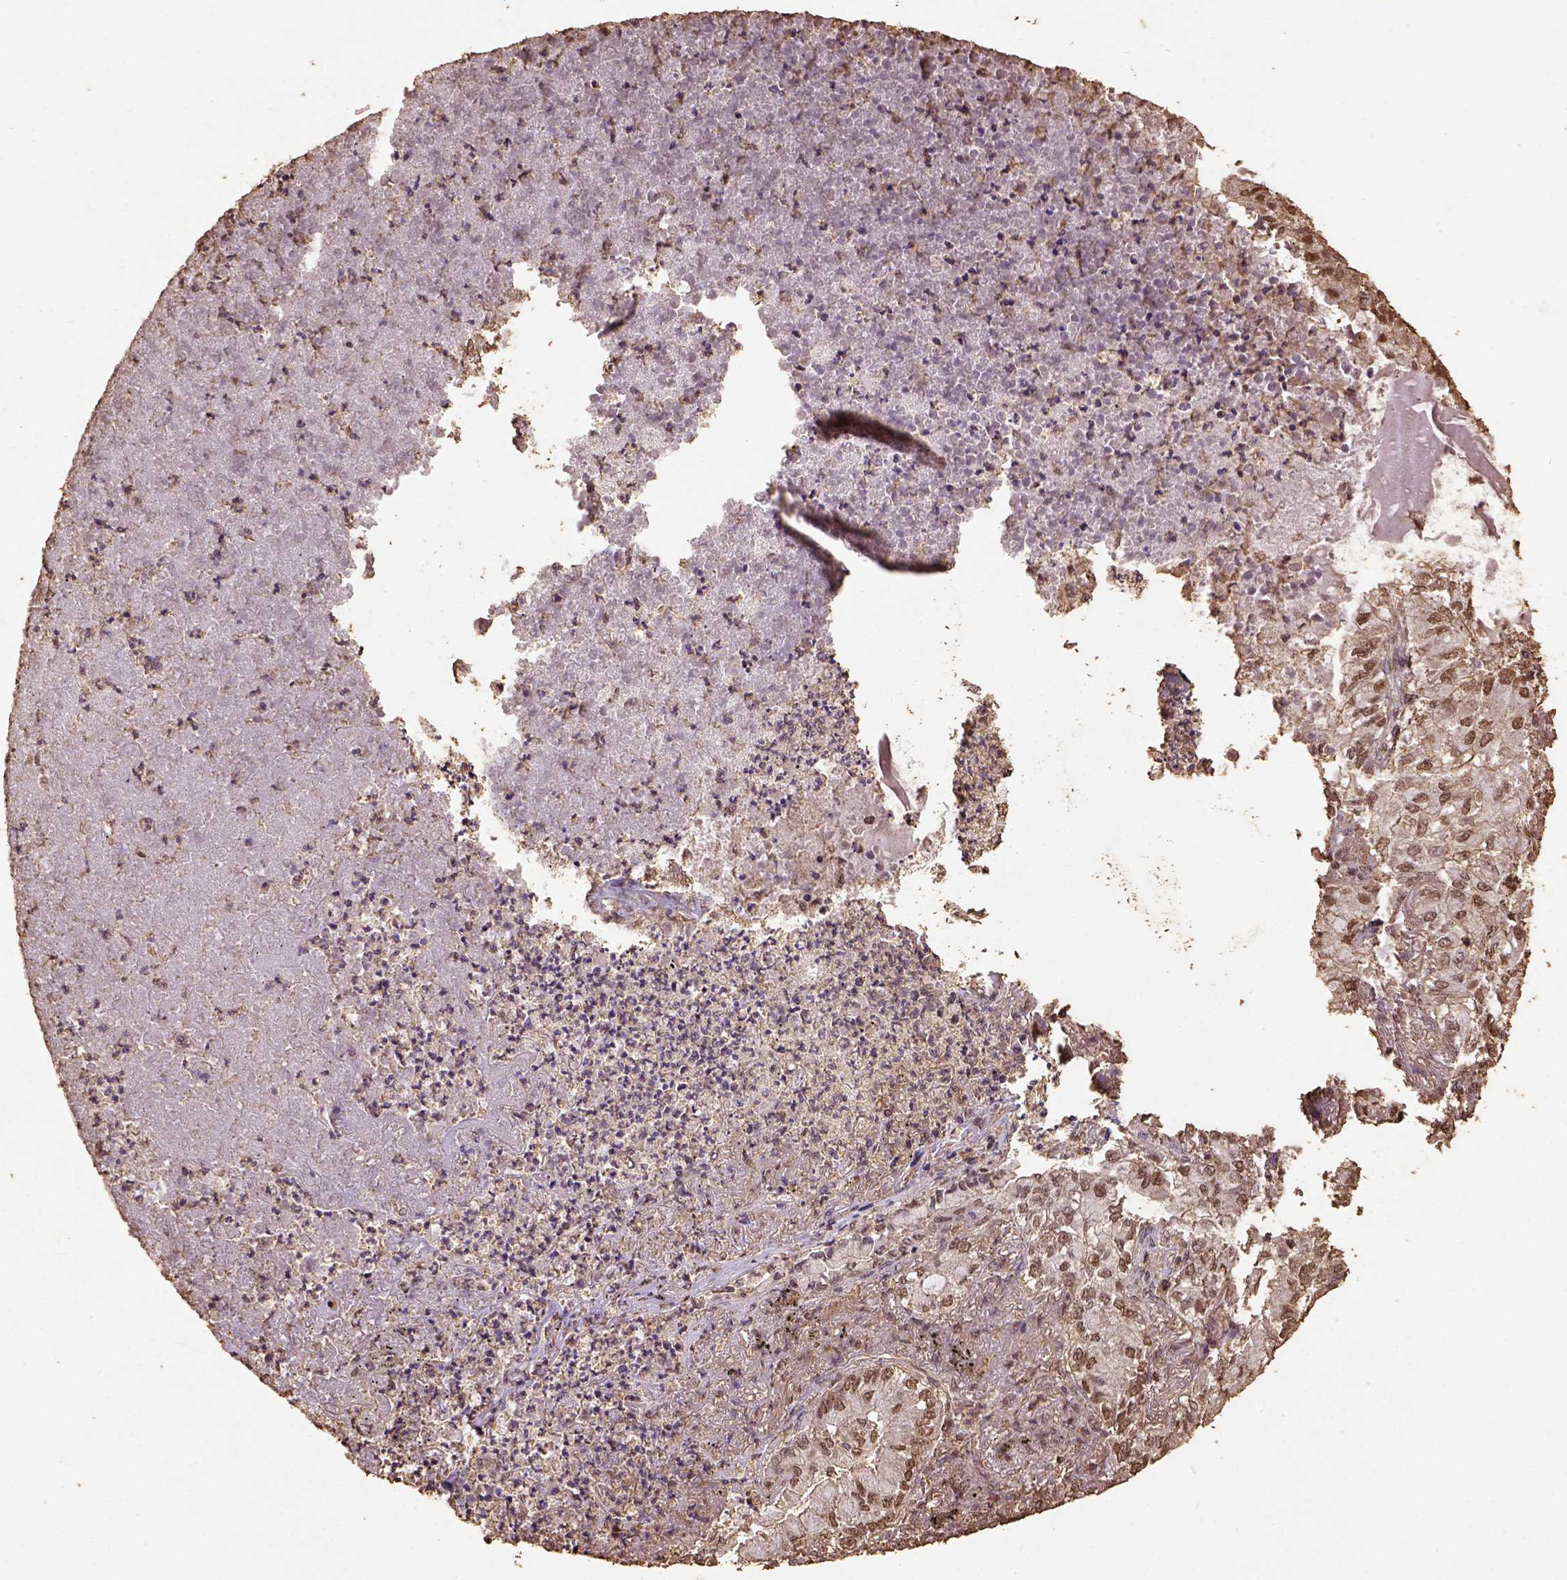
{"staining": {"intensity": "moderate", "quantity": ">75%", "location": "nuclear"}, "tissue": "lung cancer", "cell_type": "Tumor cells", "image_type": "cancer", "snomed": [{"axis": "morphology", "description": "Adenocarcinoma, NOS"}, {"axis": "topography", "description": "Lung"}], "caption": "IHC histopathology image of neoplastic tissue: lung adenocarcinoma stained using immunohistochemistry shows medium levels of moderate protein expression localized specifically in the nuclear of tumor cells, appearing as a nuclear brown color.", "gene": "NACC1", "patient": {"sex": "female", "age": 73}}